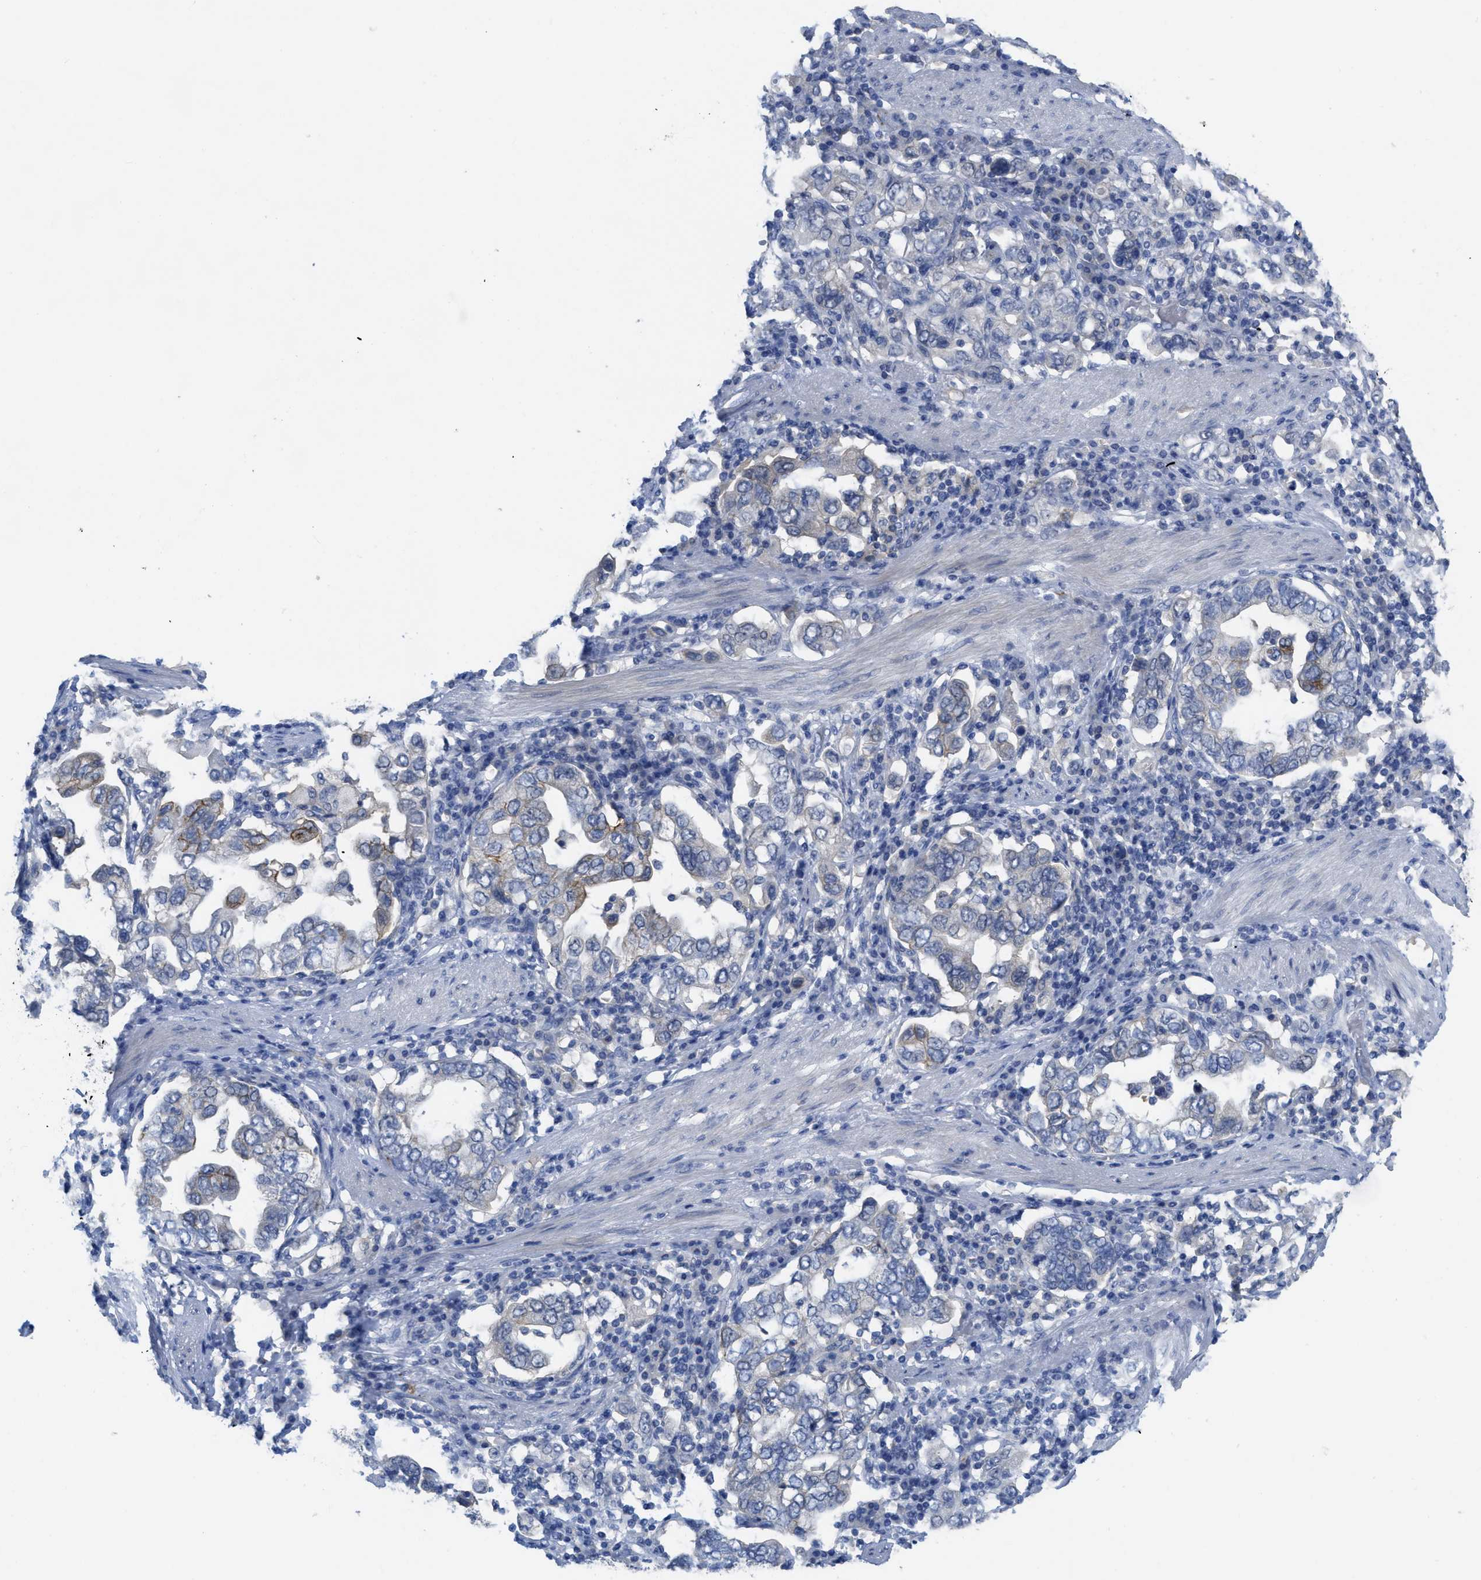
{"staining": {"intensity": "moderate", "quantity": "<25%", "location": "cytoplasmic/membranous"}, "tissue": "stomach cancer", "cell_type": "Tumor cells", "image_type": "cancer", "snomed": [{"axis": "morphology", "description": "Adenocarcinoma, NOS"}, {"axis": "topography", "description": "Stomach, upper"}], "caption": "Approximately <25% of tumor cells in human stomach cancer exhibit moderate cytoplasmic/membranous protein staining as visualized by brown immunohistochemical staining.", "gene": "CNNM4", "patient": {"sex": "male", "age": 62}}